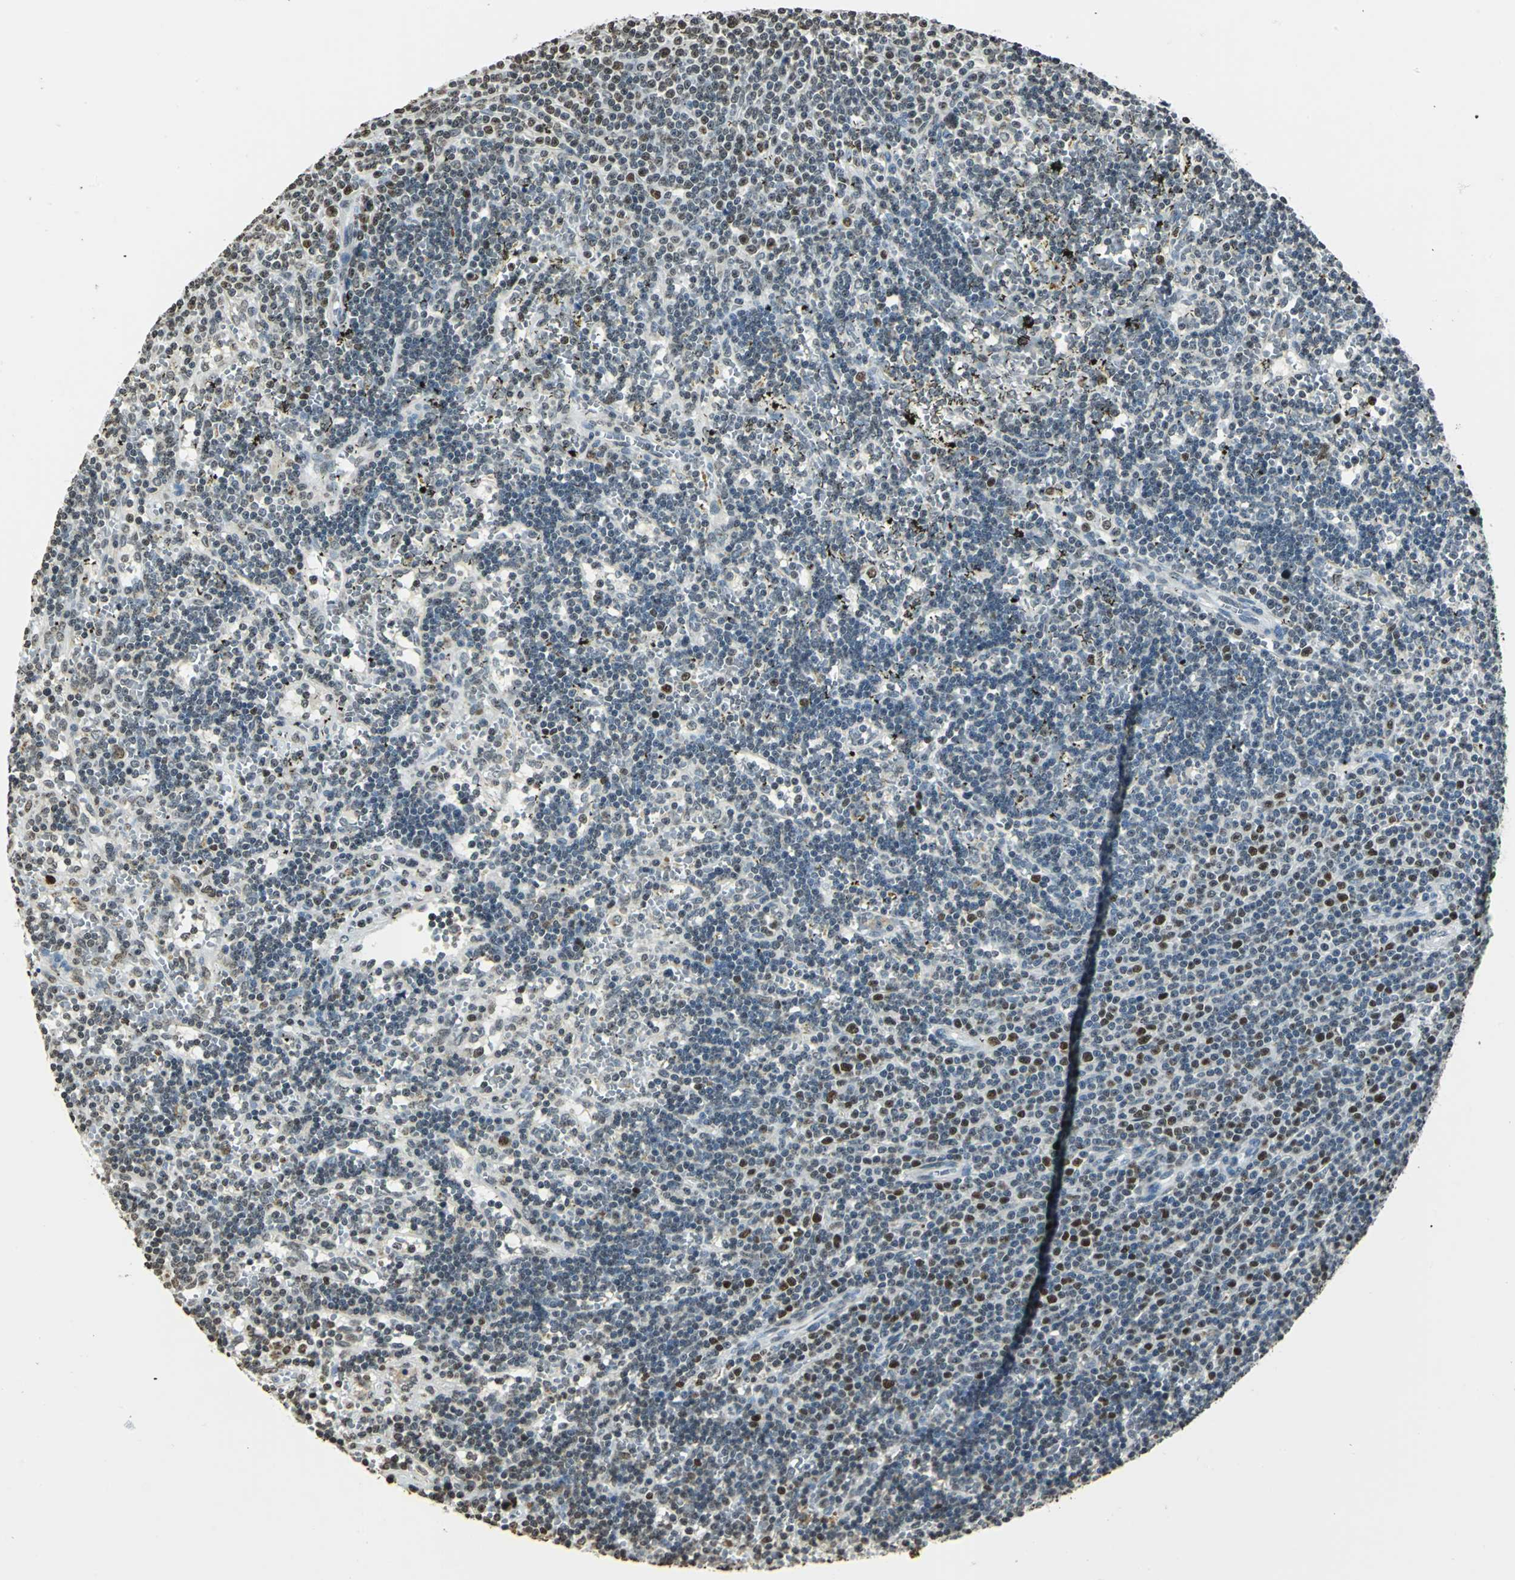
{"staining": {"intensity": "strong", "quantity": "<25%", "location": "nuclear"}, "tissue": "lymphoma", "cell_type": "Tumor cells", "image_type": "cancer", "snomed": [{"axis": "morphology", "description": "Malignant lymphoma, non-Hodgkin's type, Low grade"}, {"axis": "topography", "description": "Spleen"}], "caption": "IHC of low-grade malignant lymphoma, non-Hodgkin's type reveals medium levels of strong nuclear staining in about <25% of tumor cells. (brown staining indicates protein expression, while blue staining denotes nuclei).", "gene": "MCM4", "patient": {"sex": "male", "age": 60}}